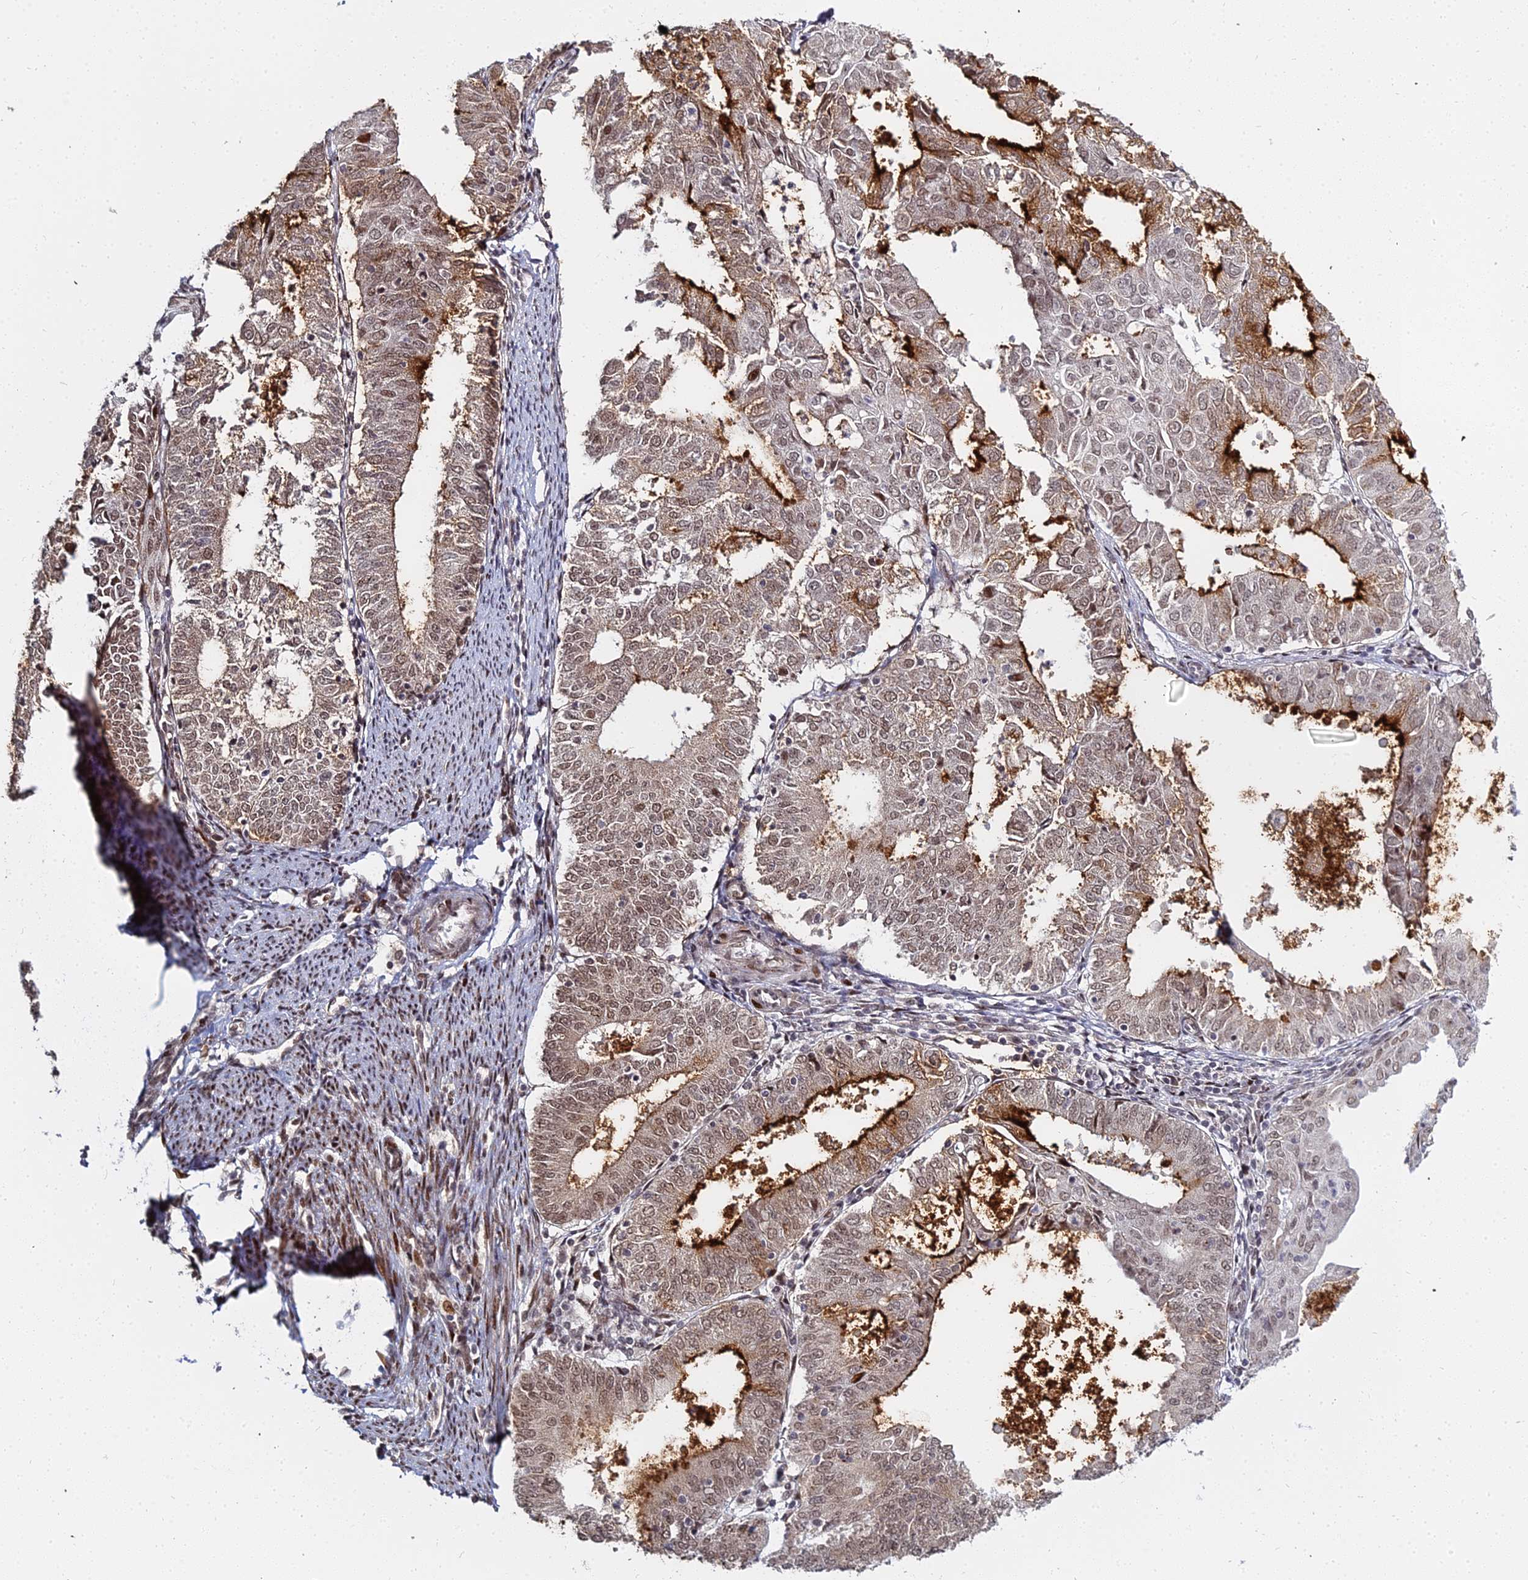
{"staining": {"intensity": "moderate", "quantity": ">75%", "location": "cytoplasmic/membranous,nuclear"}, "tissue": "endometrial cancer", "cell_type": "Tumor cells", "image_type": "cancer", "snomed": [{"axis": "morphology", "description": "Adenocarcinoma, NOS"}, {"axis": "topography", "description": "Endometrium"}], "caption": "High-magnification brightfield microscopy of endometrial adenocarcinoma stained with DAB (3,3'-diaminobenzidine) (brown) and counterstained with hematoxylin (blue). tumor cells exhibit moderate cytoplasmic/membranous and nuclear staining is identified in approximately>75% of cells. Using DAB (3,3'-diaminobenzidine) (brown) and hematoxylin (blue) stains, captured at high magnification using brightfield microscopy.", "gene": "ABCA2", "patient": {"sex": "female", "age": 57}}